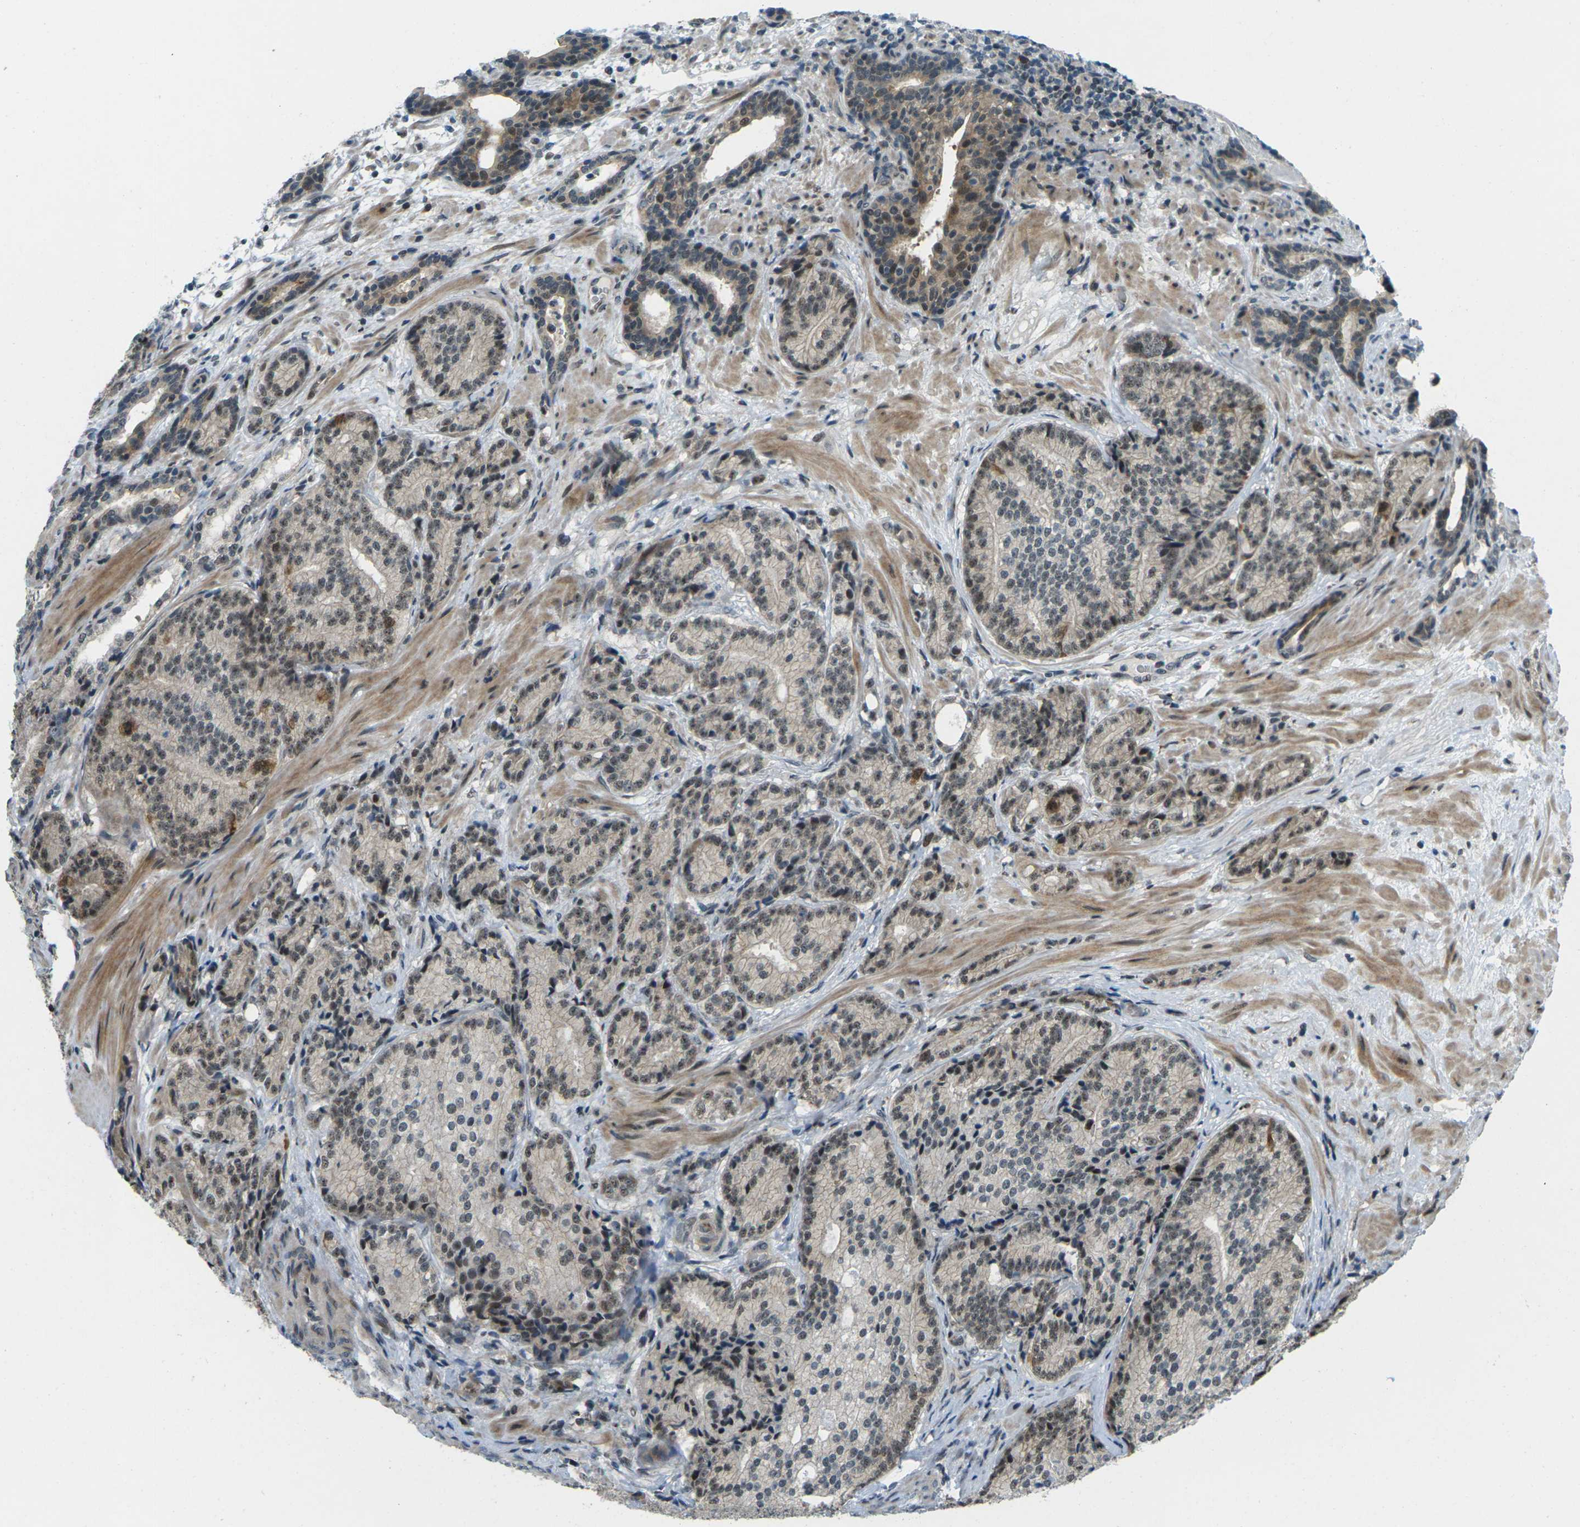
{"staining": {"intensity": "moderate", "quantity": ">75%", "location": "cytoplasmic/membranous,nuclear"}, "tissue": "prostate cancer", "cell_type": "Tumor cells", "image_type": "cancer", "snomed": [{"axis": "morphology", "description": "Adenocarcinoma, High grade"}, {"axis": "topography", "description": "Prostate"}], "caption": "This image demonstrates immunohistochemistry staining of prostate cancer, with medium moderate cytoplasmic/membranous and nuclear positivity in about >75% of tumor cells.", "gene": "UBE2S", "patient": {"sex": "male", "age": 61}}